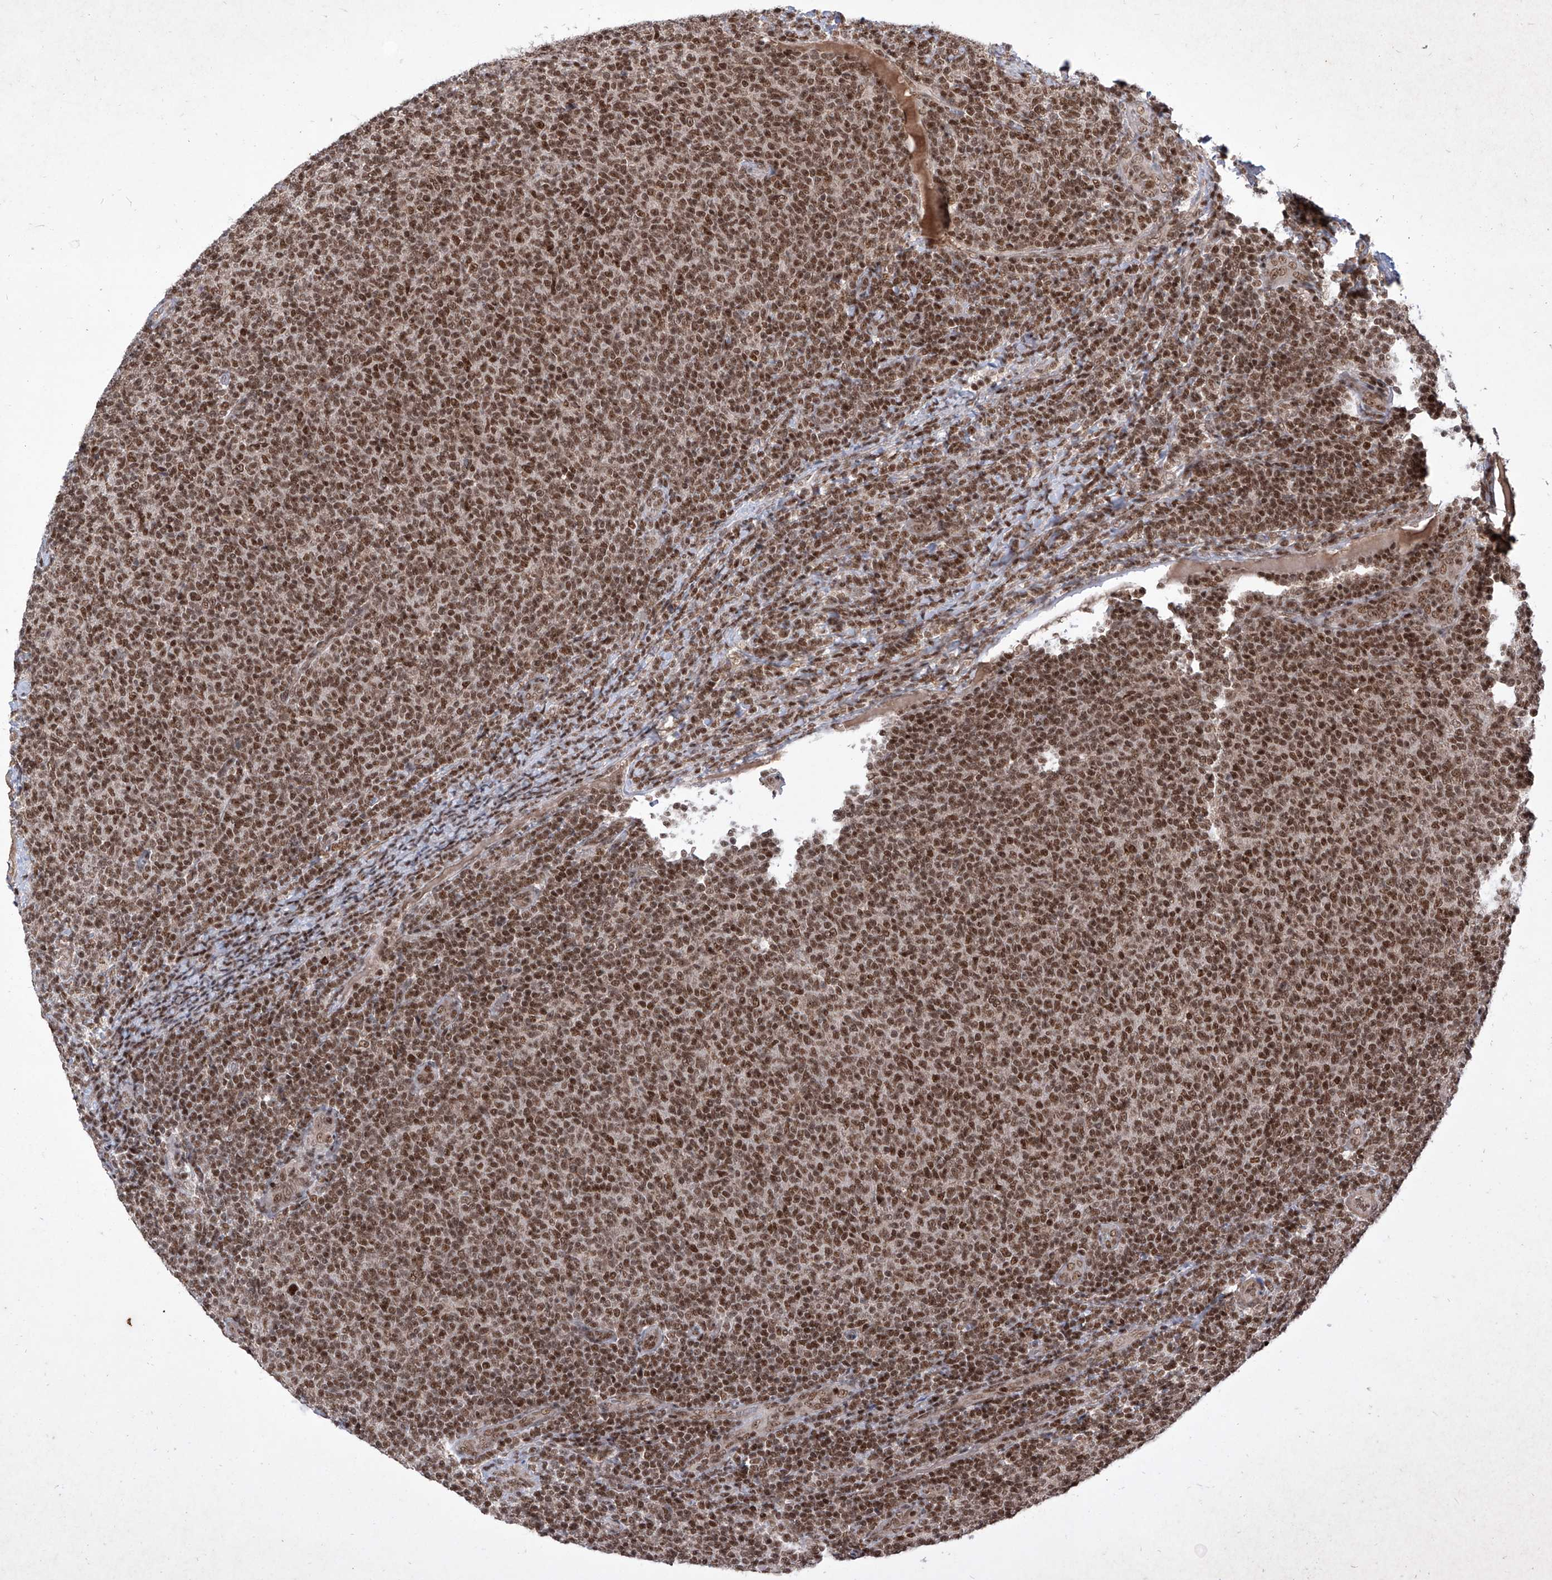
{"staining": {"intensity": "strong", "quantity": ">75%", "location": "nuclear"}, "tissue": "lymphoma", "cell_type": "Tumor cells", "image_type": "cancer", "snomed": [{"axis": "morphology", "description": "Malignant lymphoma, non-Hodgkin's type, Low grade"}, {"axis": "topography", "description": "Lymph node"}], "caption": "Strong nuclear positivity for a protein is present in about >75% of tumor cells of lymphoma using immunohistochemistry (IHC).", "gene": "IRF2", "patient": {"sex": "male", "age": 66}}